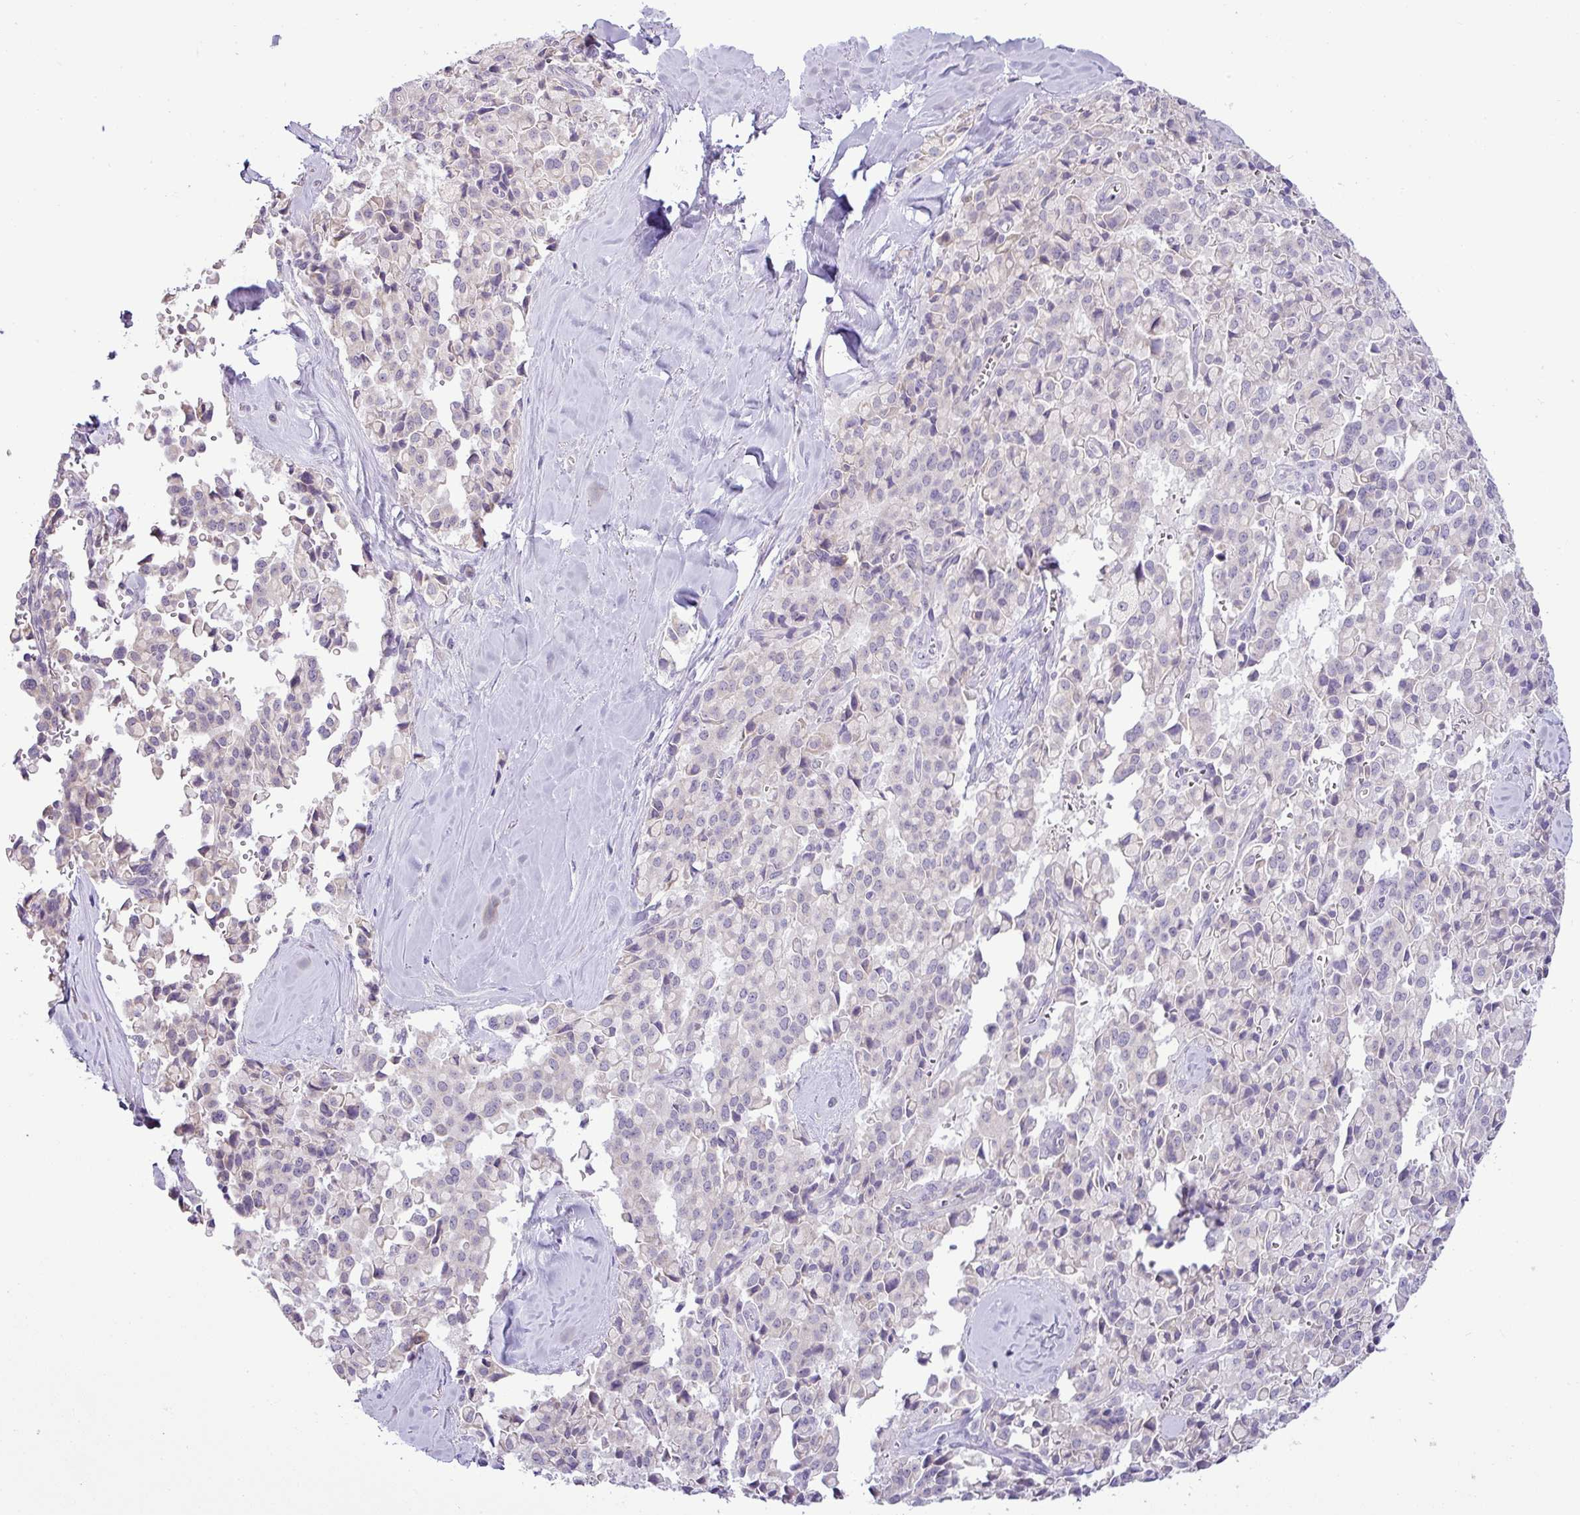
{"staining": {"intensity": "negative", "quantity": "none", "location": "none"}, "tissue": "pancreatic cancer", "cell_type": "Tumor cells", "image_type": "cancer", "snomed": [{"axis": "morphology", "description": "Adenocarcinoma, NOS"}, {"axis": "topography", "description": "Pancreas"}], "caption": "A high-resolution image shows immunohistochemistry (IHC) staining of pancreatic adenocarcinoma, which reveals no significant expression in tumor cells.", "gene": "HBEGF", "patient": {"sex": "male", "age": 65}}